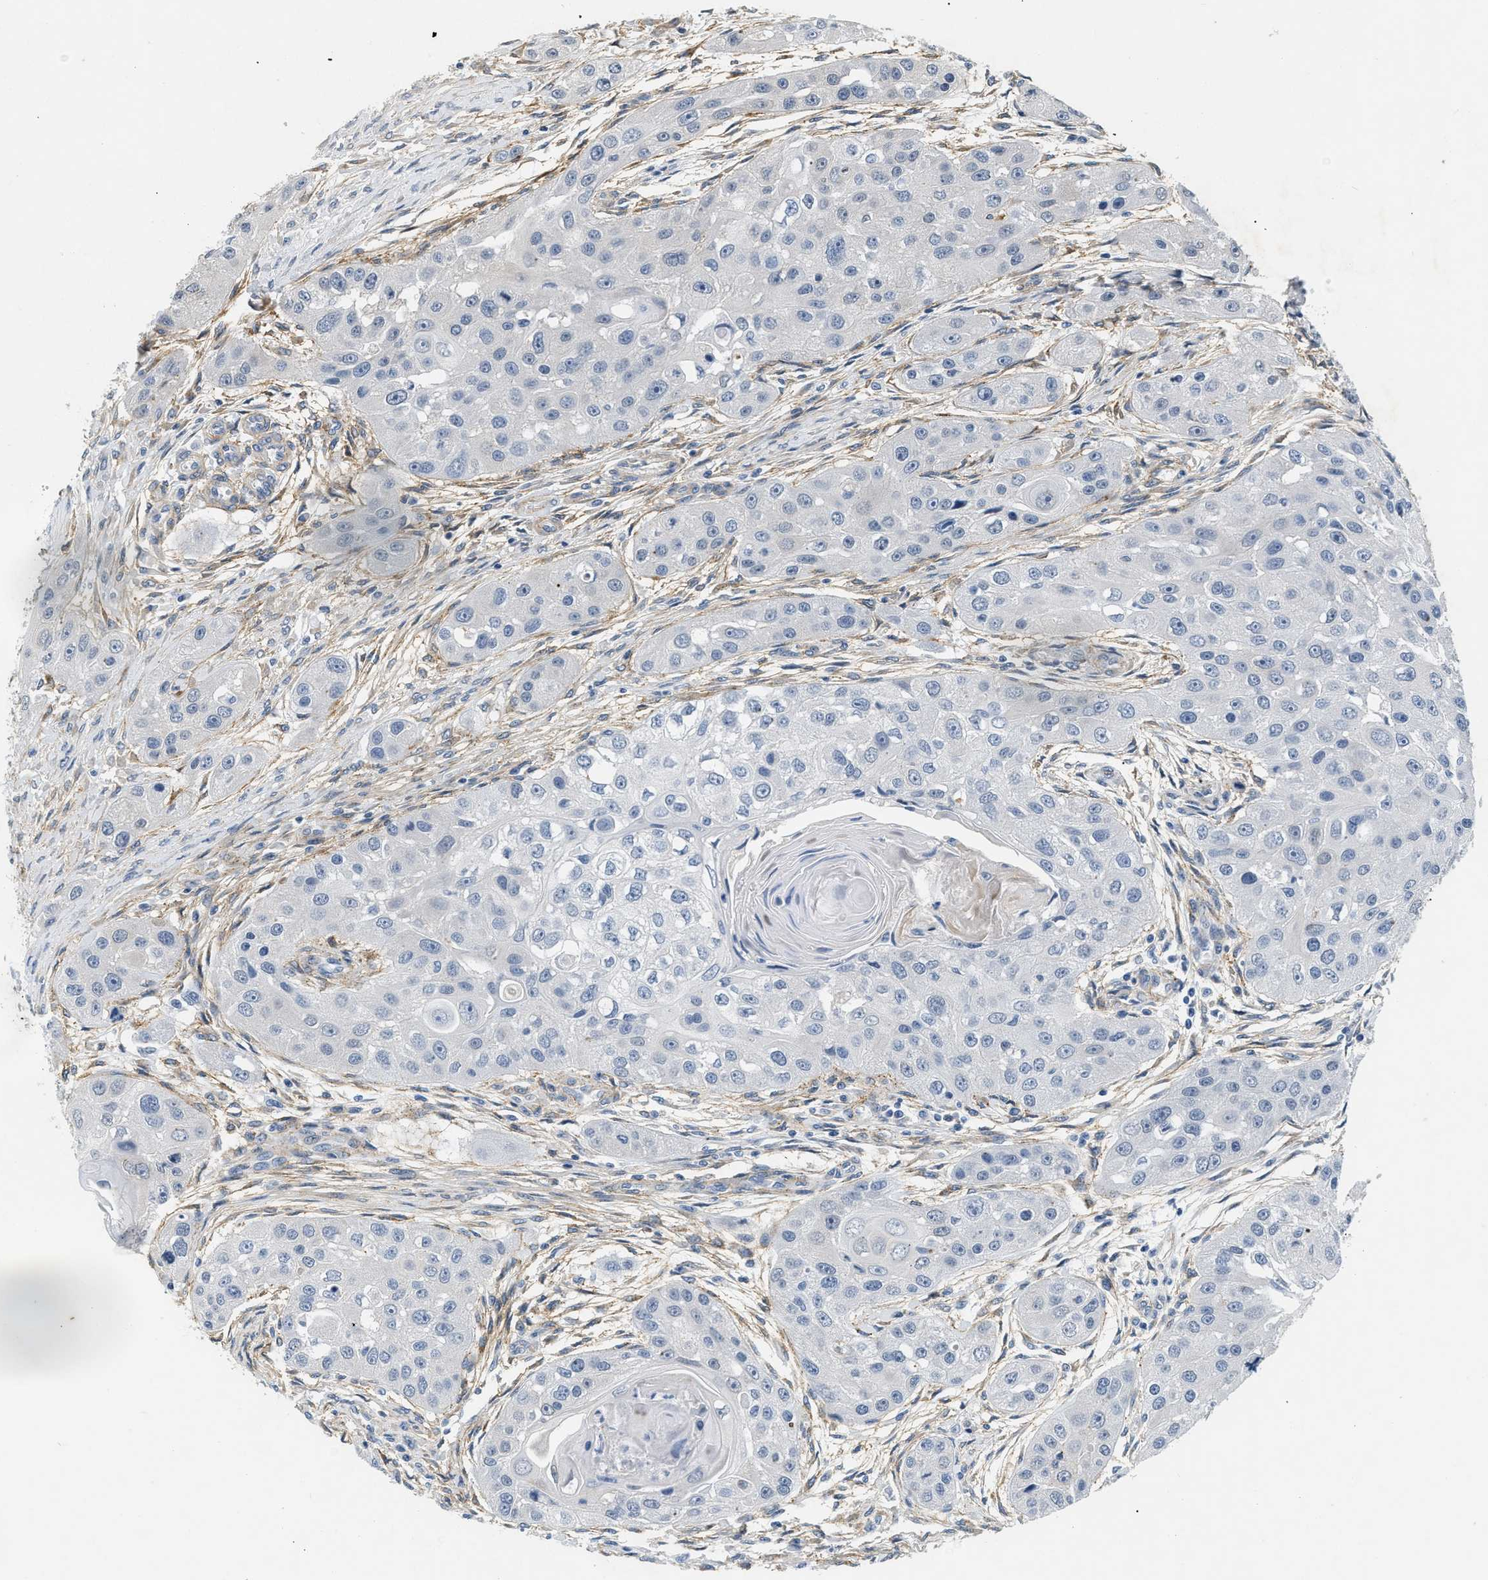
{"staining": {"intensity": "negative", "quantity": "none", "location": "none"}, "tissue": "head and neck cancer", "cell_type": "Tumor cells", "image_type": "cancer", "snomed": [{"axis": "morphology", "description": "Normal tissue, NOS"}, {"axis": "morphology", "description": "Squamous cell carcinoma, NOS"}, {"axis": "topography", "description": "Skeletal muscle"}, {"axis": "topography", "description": "Head-Neck"}], "caption": "DAB (3,3'-diaminobenzidine) immunohistochemical staining of human head and neck cancer shows no significant staining in tumor cells. (DAB (3,3'-diaminobenzidine) immunohistochemistry (IHC) with hematoxylin counter stain).", "gene": "PDGFRA", "patient": {"sex": "male", "age": 51}}